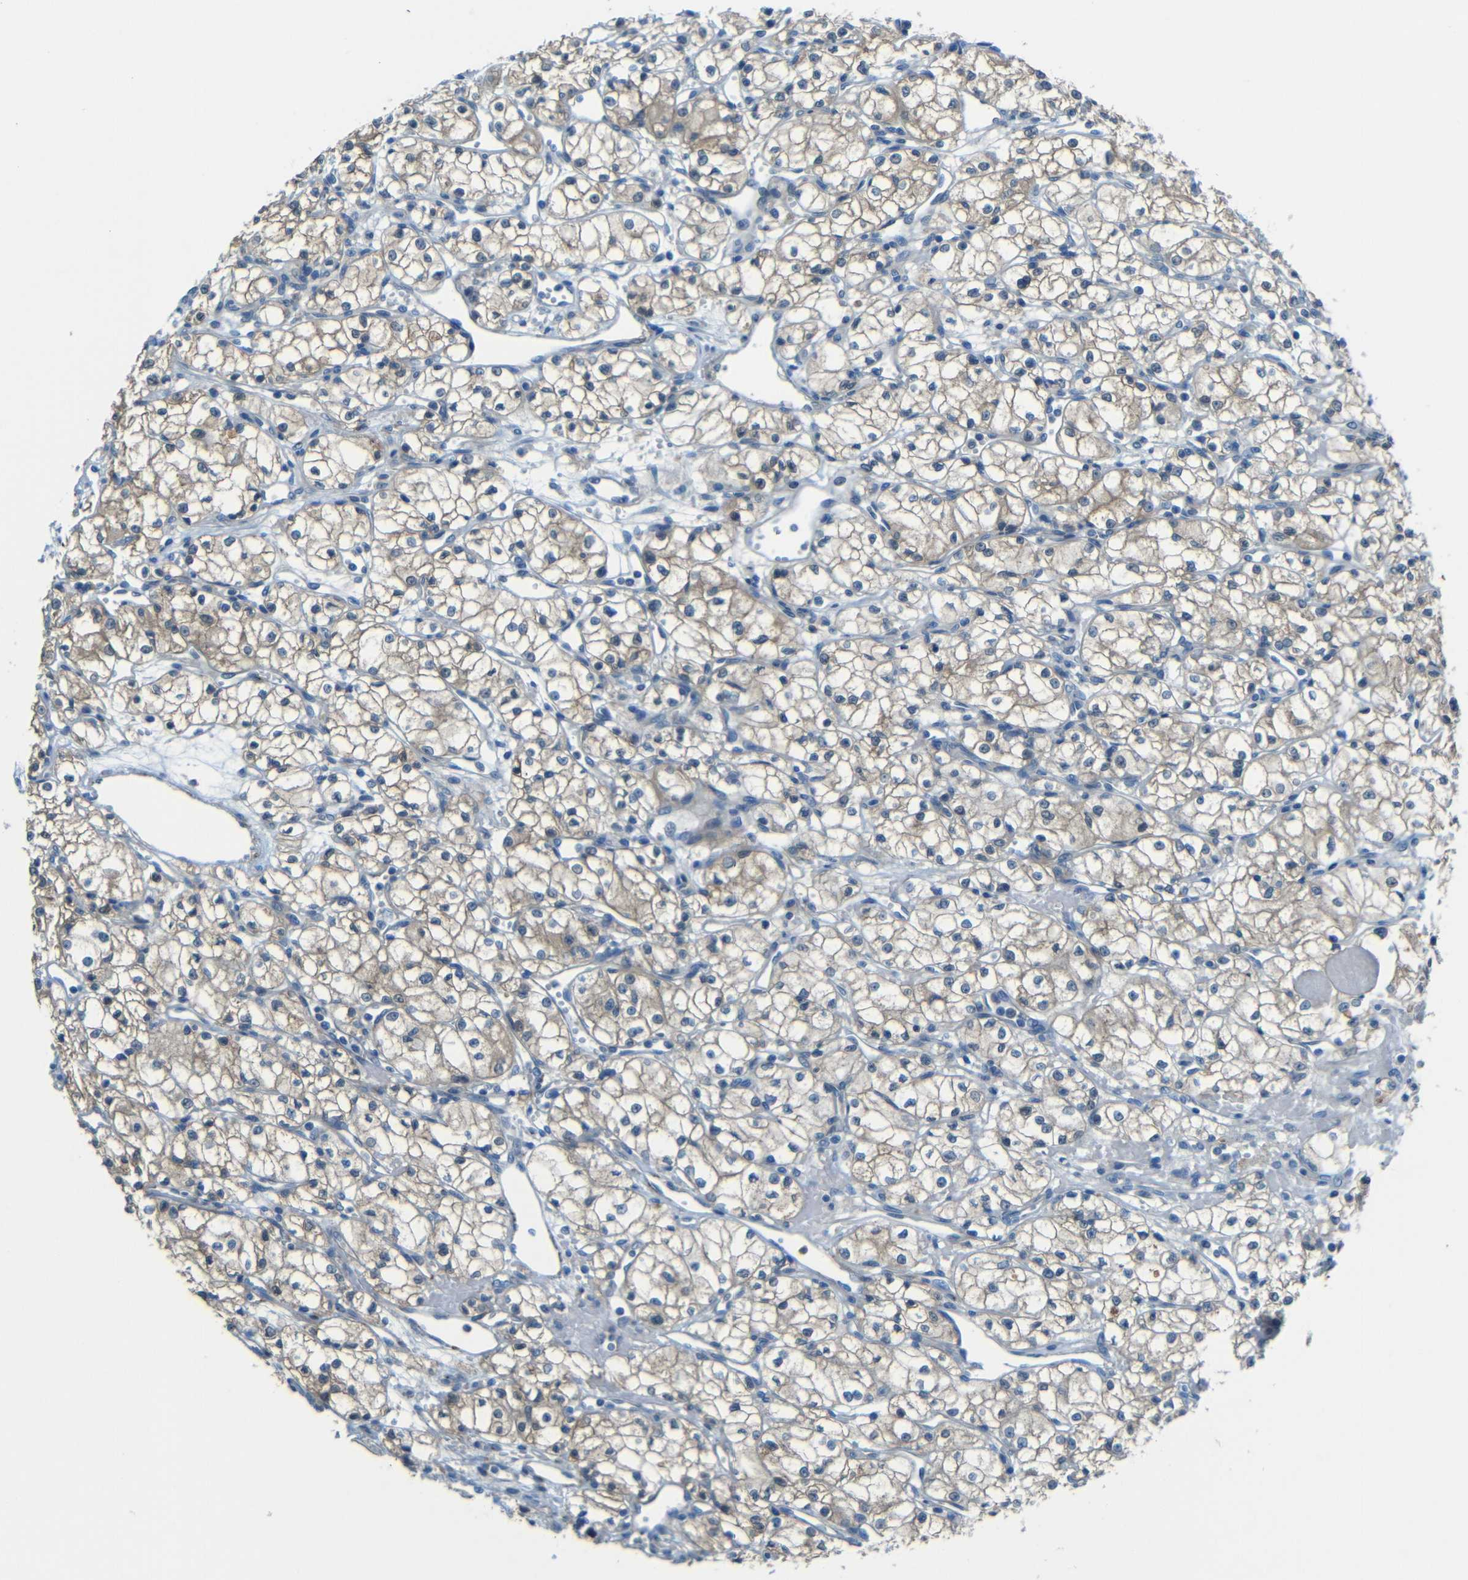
{"staining": {"intensity": "weak", "quantity": "25%-75%", "location": "cytoplasmic/membranous"}, "tissue": "renal cancer", "cell_type": "Tumor cells", "image_type": "cancer", "snomed": [{"axis": "morphology", "description": "Normal tissue, NOS"}, {"axis": "morphology", "description": "Adenocarcinoma, NOS"}, {"axis": "topography", "description": "Kidney"}], "caption": "Renal adenocarcinoma stained for a protein exhibits weak cytoplasmic/membranous positivity in tumor cells.", "gene": "CYP26B1", "patient": {"sex": "male", "age": 59}}